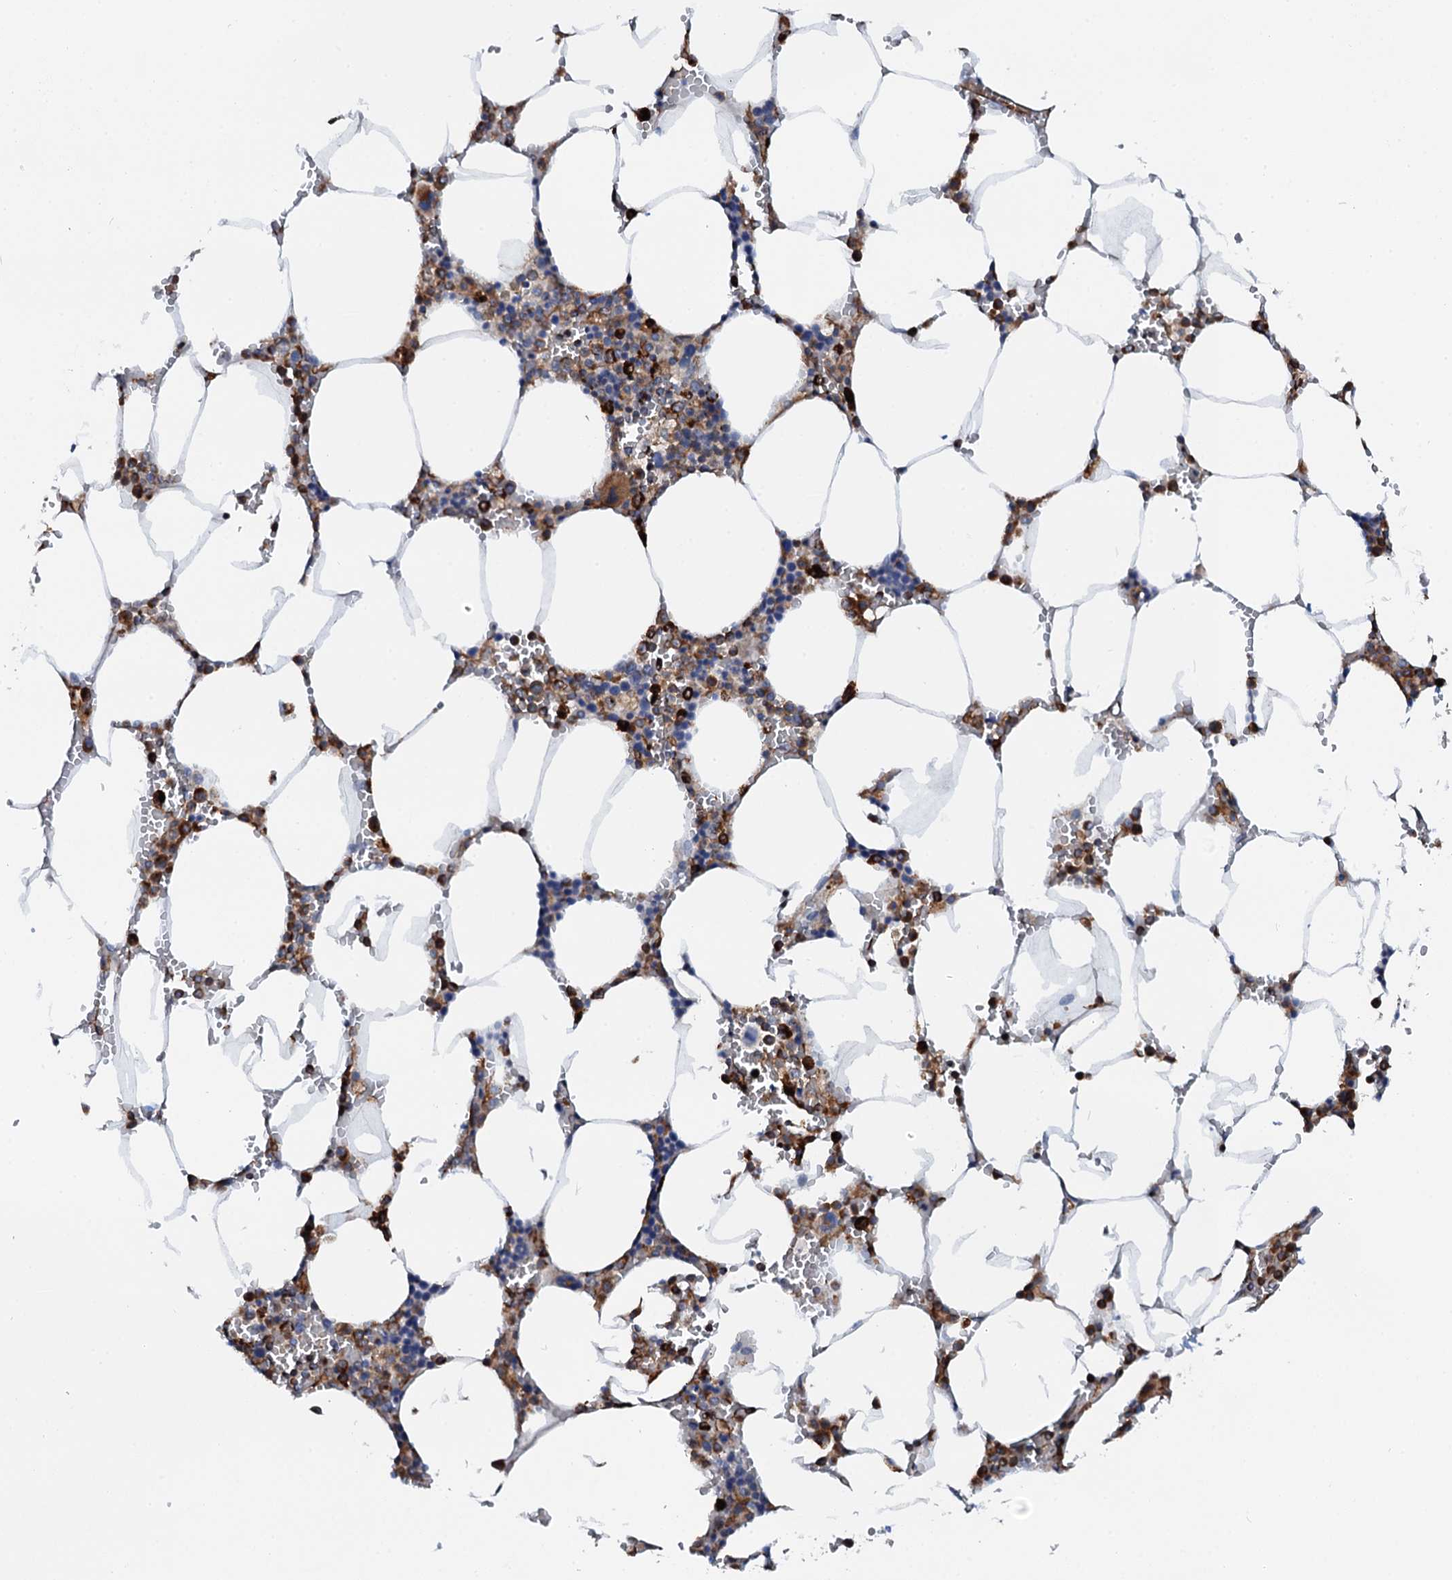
{"staining": {"intensity": "strong", "quantity": "25%-75%", "location": "cytoplasmic/membranous"}, "tissue": "bone marrow", "cell_type": "Hematopoietic cells", "image_type": "normal", "snomed": [{"axis": "morphology", "description": "Normal tissue, NOS"}, {"axis": "topography", "description": "Bone marrow"}], "caption": "DAB immunohistochemical staining of normal human bone marrow shows strong cytoplasmic/membranous protein staining in approximately 25%-75% of hematopoietic cells. (DAB = brown stain, brightfield microscopy at high magnification).", "gene": "VAMP8", "patient": {"sex": "male", "age": 70}}